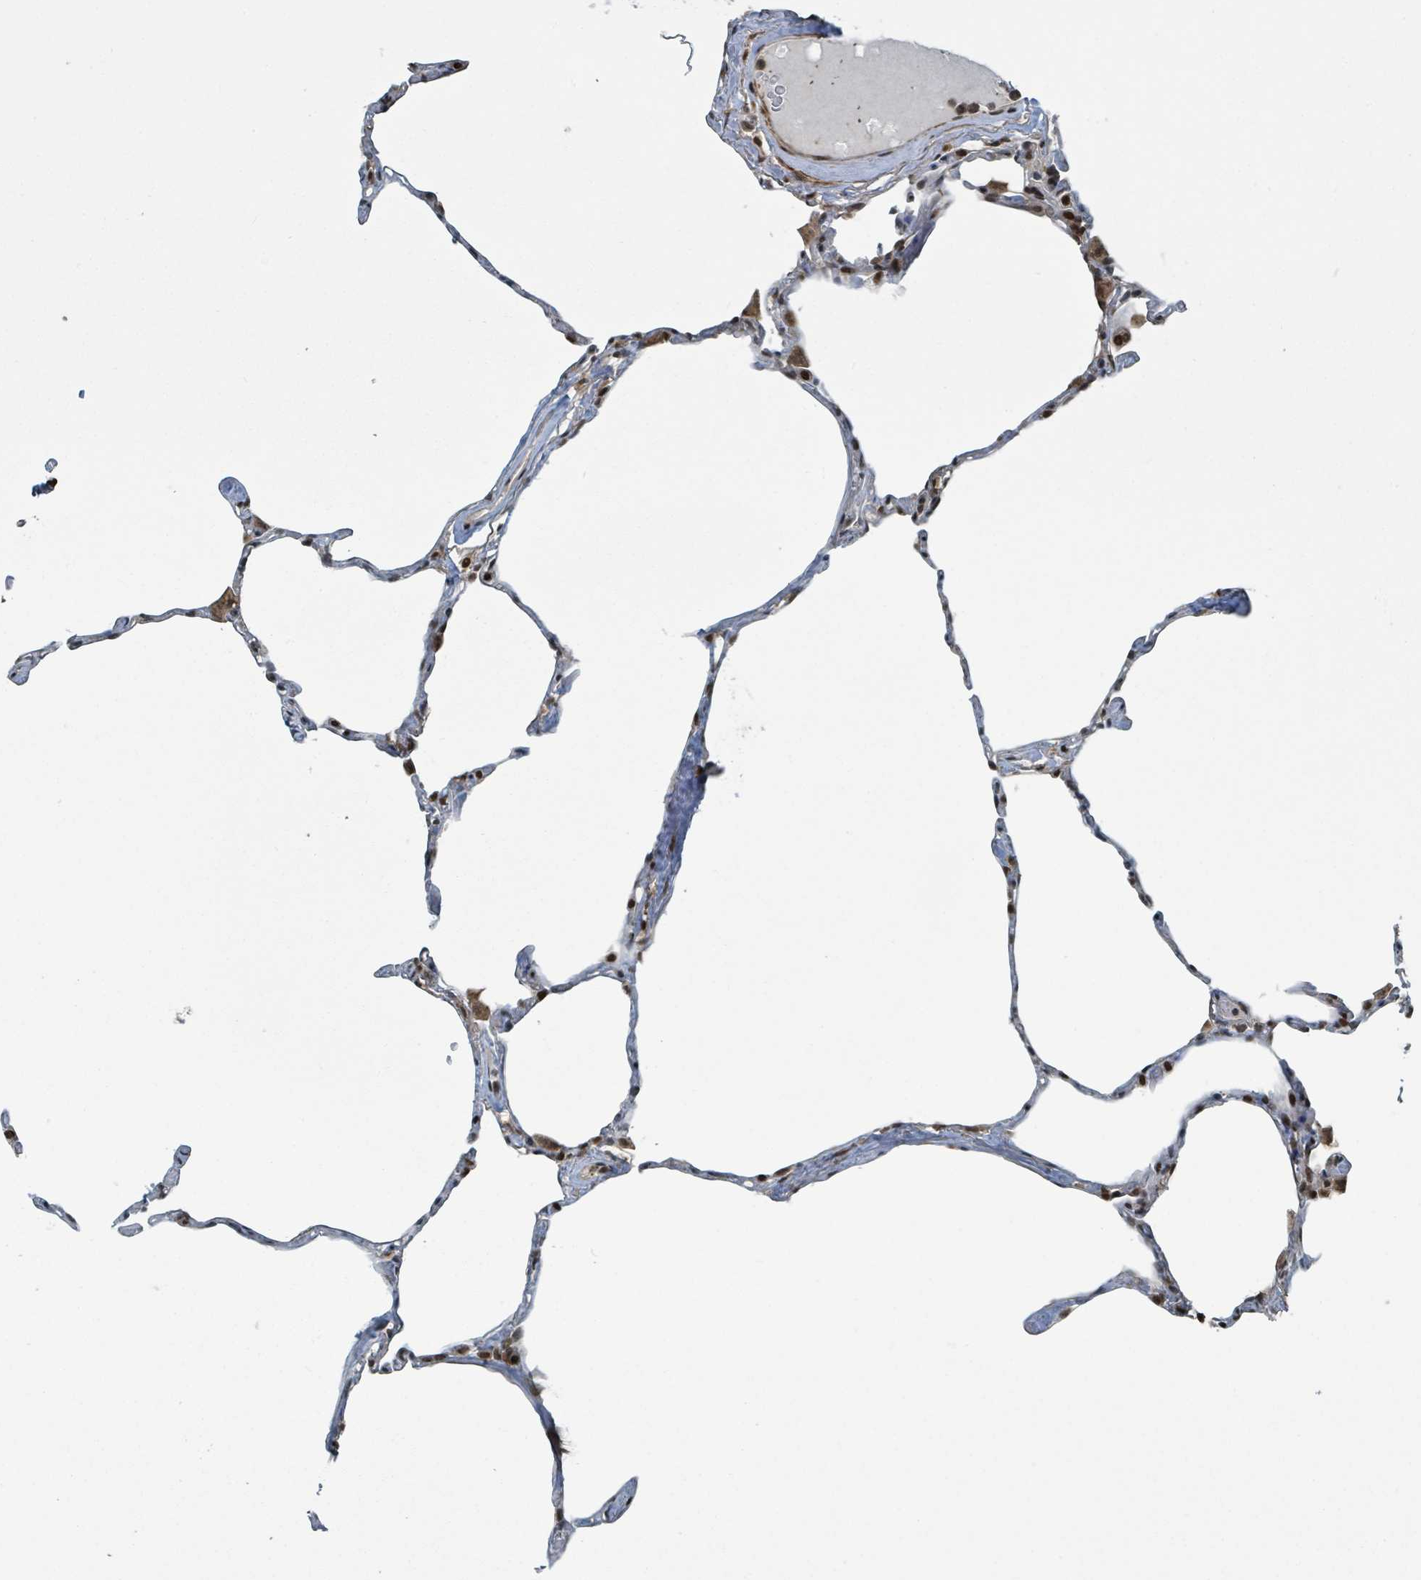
{"staining": {"intensity": "strong", "quantity": "<25%", "location": "nuclear"}, "tissue": "lung", "cell_type": "Alveolar cells", "image_type": "normal", "snomed": [{"axis": "morphology", "description": "Normal tissue, NOS"}, {"axis": "topography", "description": "Lung"}], "caption": "IHC staining of unremarkable lung, which displays medium levels of strong nuclear staining in approximately <25% of alveolar cells indicating strong nuclear protein positivity. The staining was performed using DAB (brown) for protein detection and nuclei were counterstained in hematoxylin (blue).", "gene": "PHIP", "patient": {"sex": "male", "age": 65}}